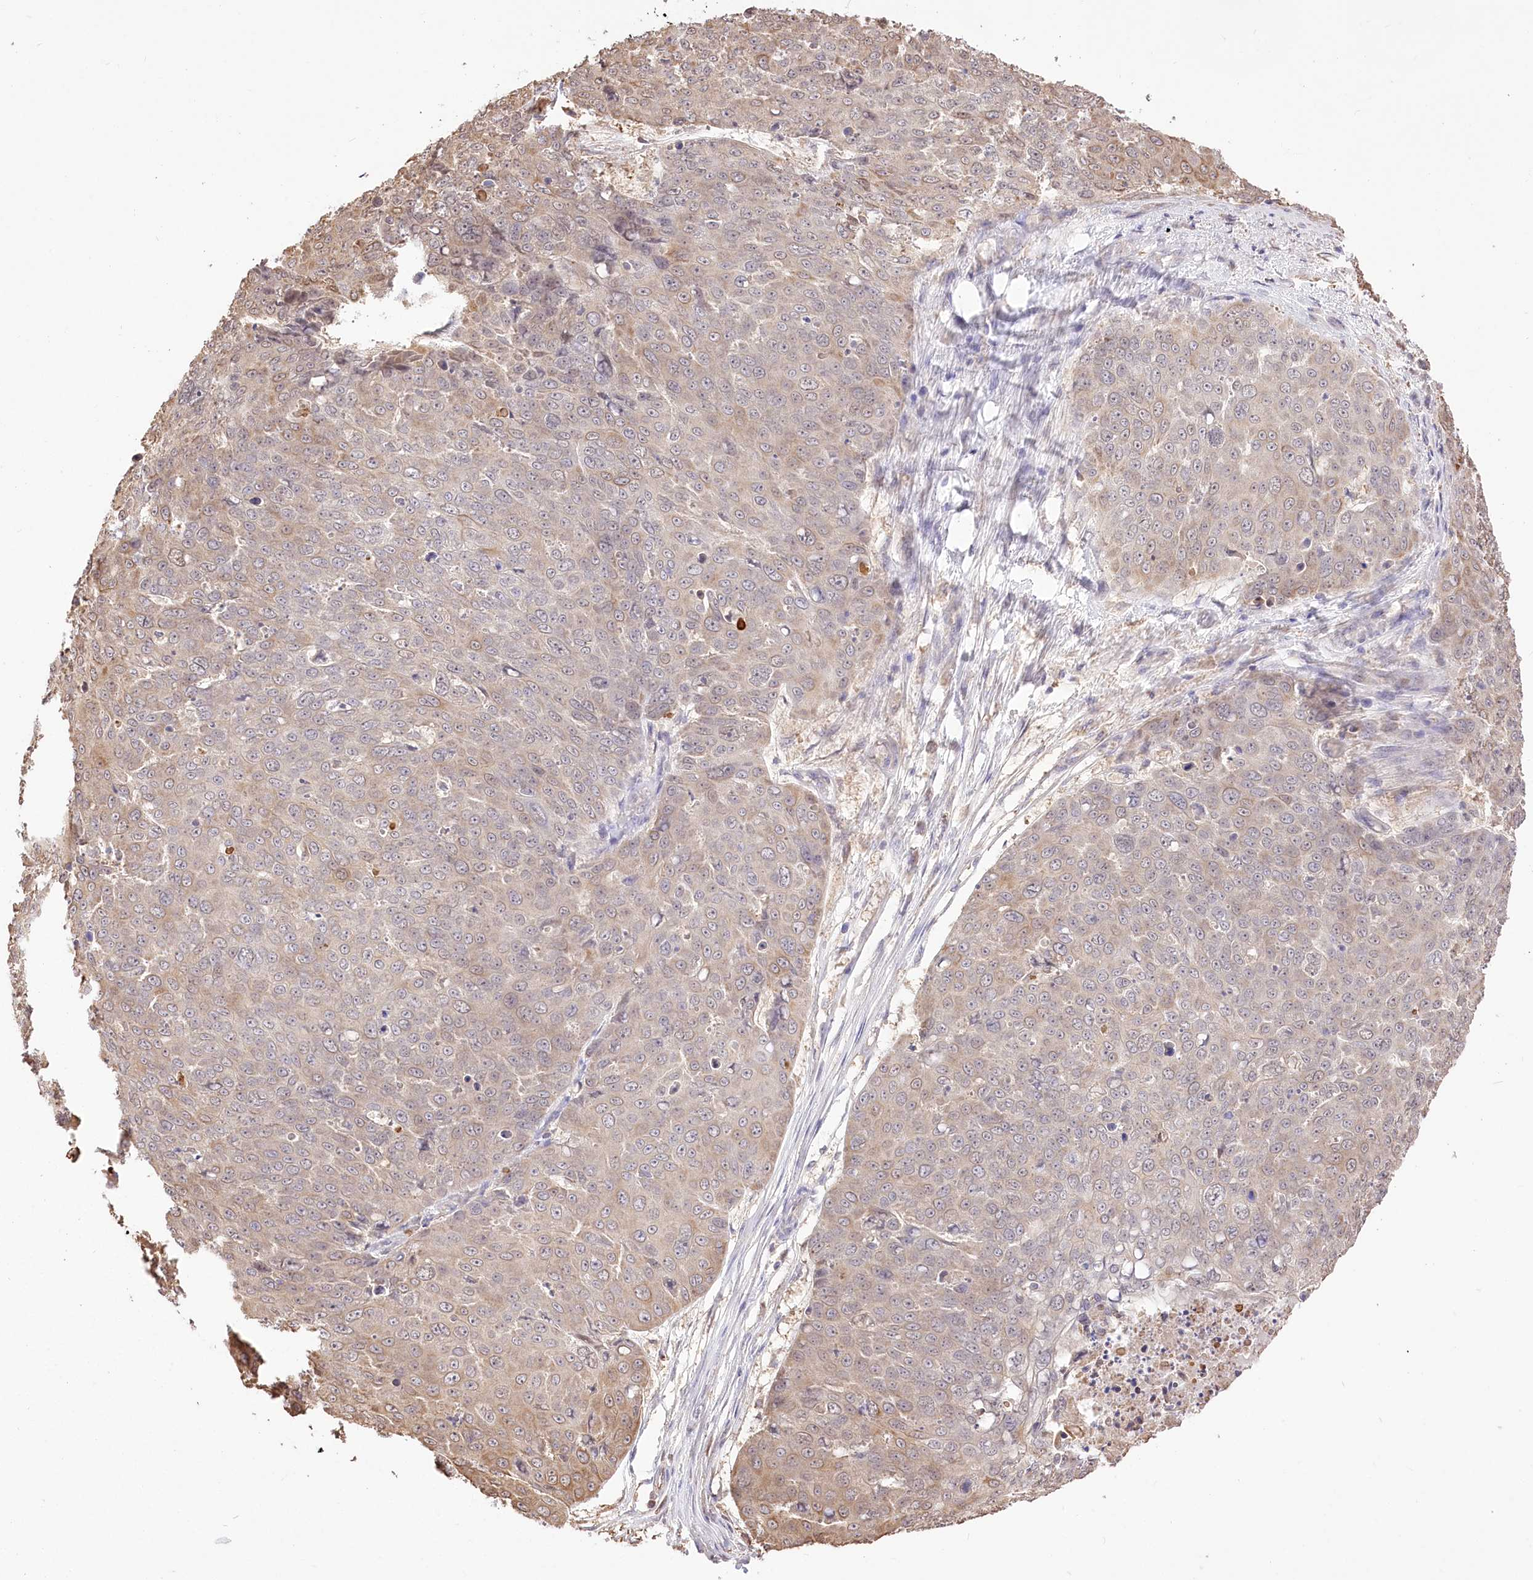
{"staining": {"intensity": "weak", "quantity": "<25%", "location": "cytoplasmic/membranous"}, "tissue": "skin cancer", "cell_type": "Tumor cells", "image_type": "cancer", "snomed": [{"axis": "morphology", "description": "Squamous cell carcinoma, NOS"}, {"axis": "topography", "description": "Skin"}], "caption": "Photomicrograph shows no protein staining in tumor cells of skin squamous cell carcinoma tissue. Nuclei are stained in blue.", "gene": "R3HDM2", "patient": {"sex": "male", "age": 71}}